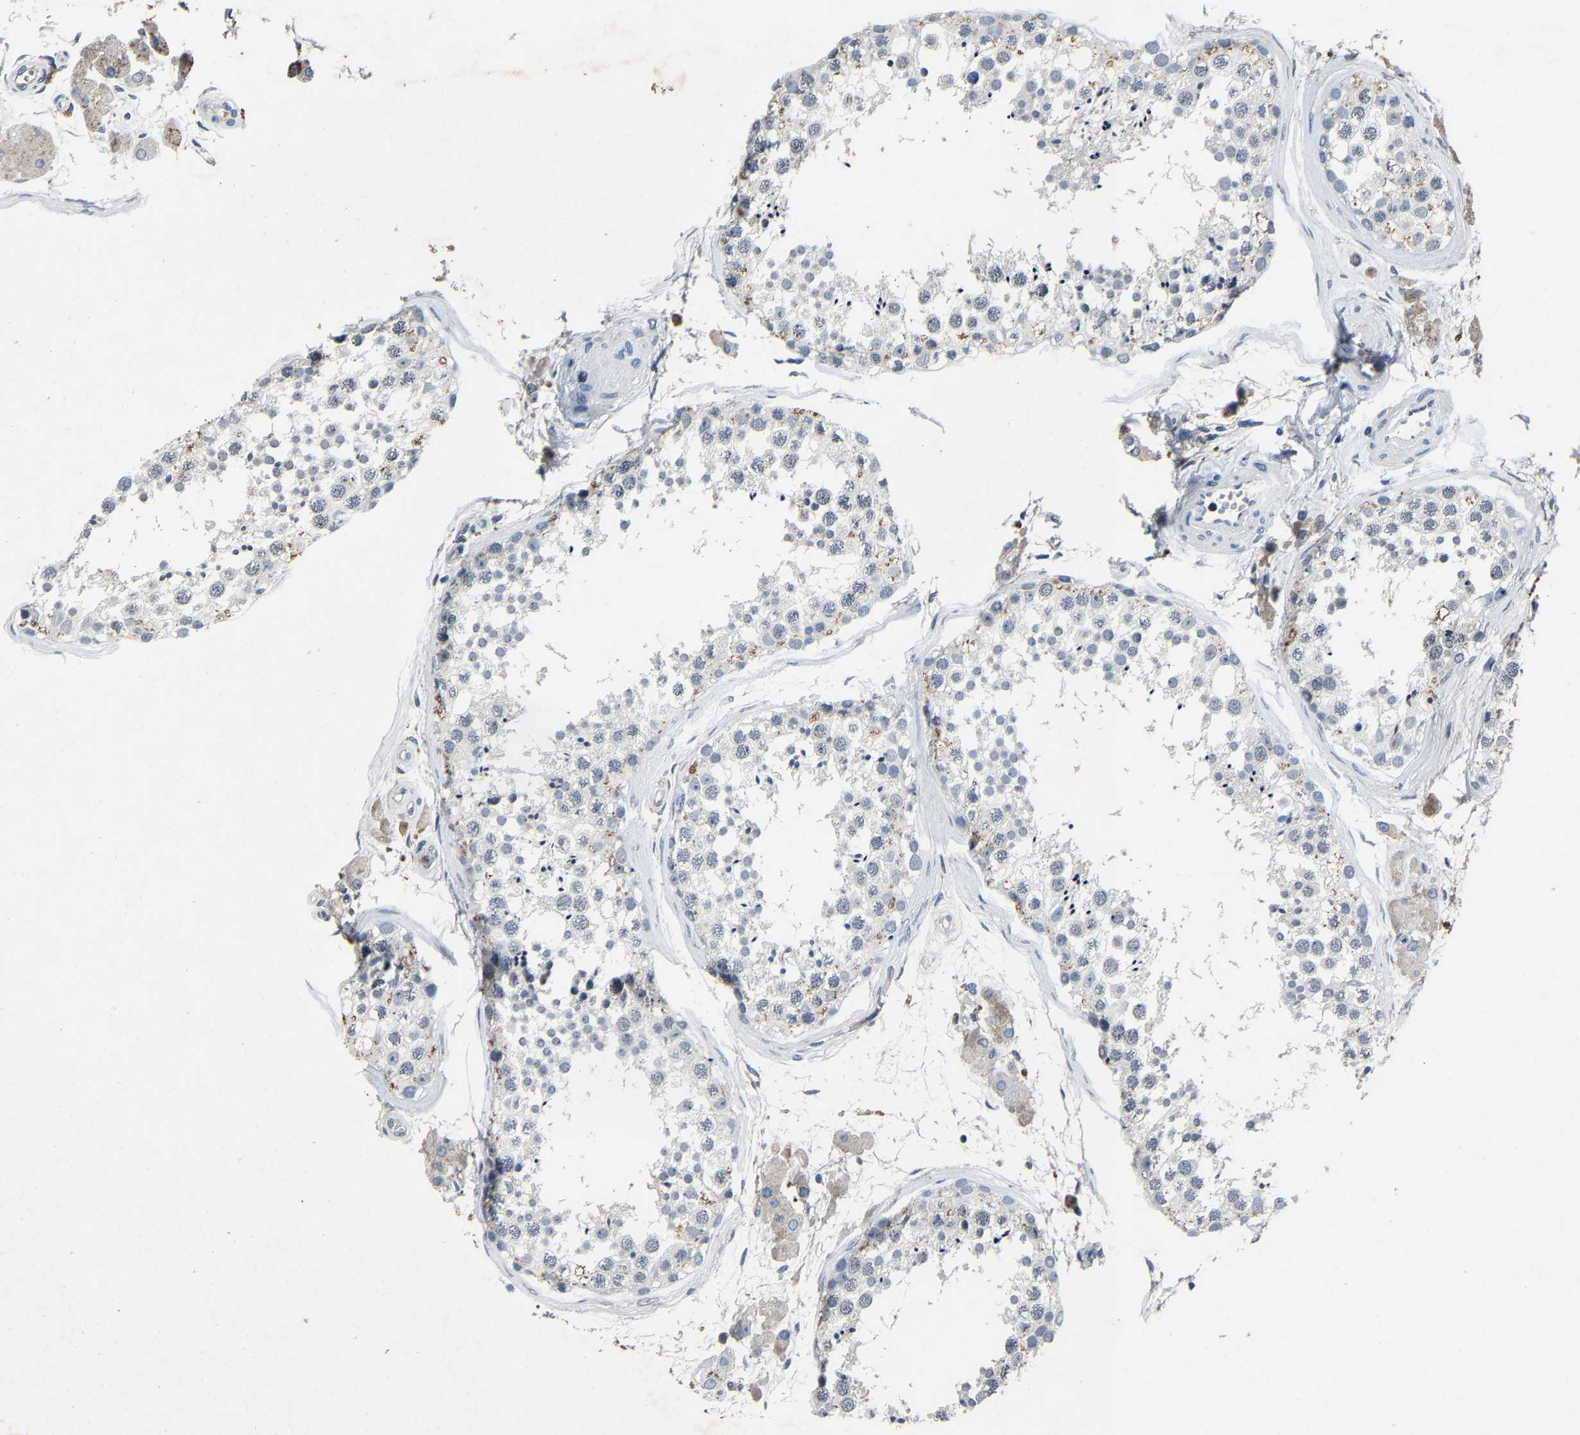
{"staining": {"intensity": "negative", "quantity": "none", "location": "none"}, "tissue": "testis", "cell_type": "Cells in seminiferous ducts", "image_type": "normal", "snomed": [{"axis": "morphology", "description": "Normal tissue, NOS"}, {"axis": "topography", "description": "Testis"}], "caption": "Protein analysis of benign testis shows no significant positivity in cells in seminiferous ducts.", "gene": "PCNX2", "patient": {"sex": "male", "age": 56}}